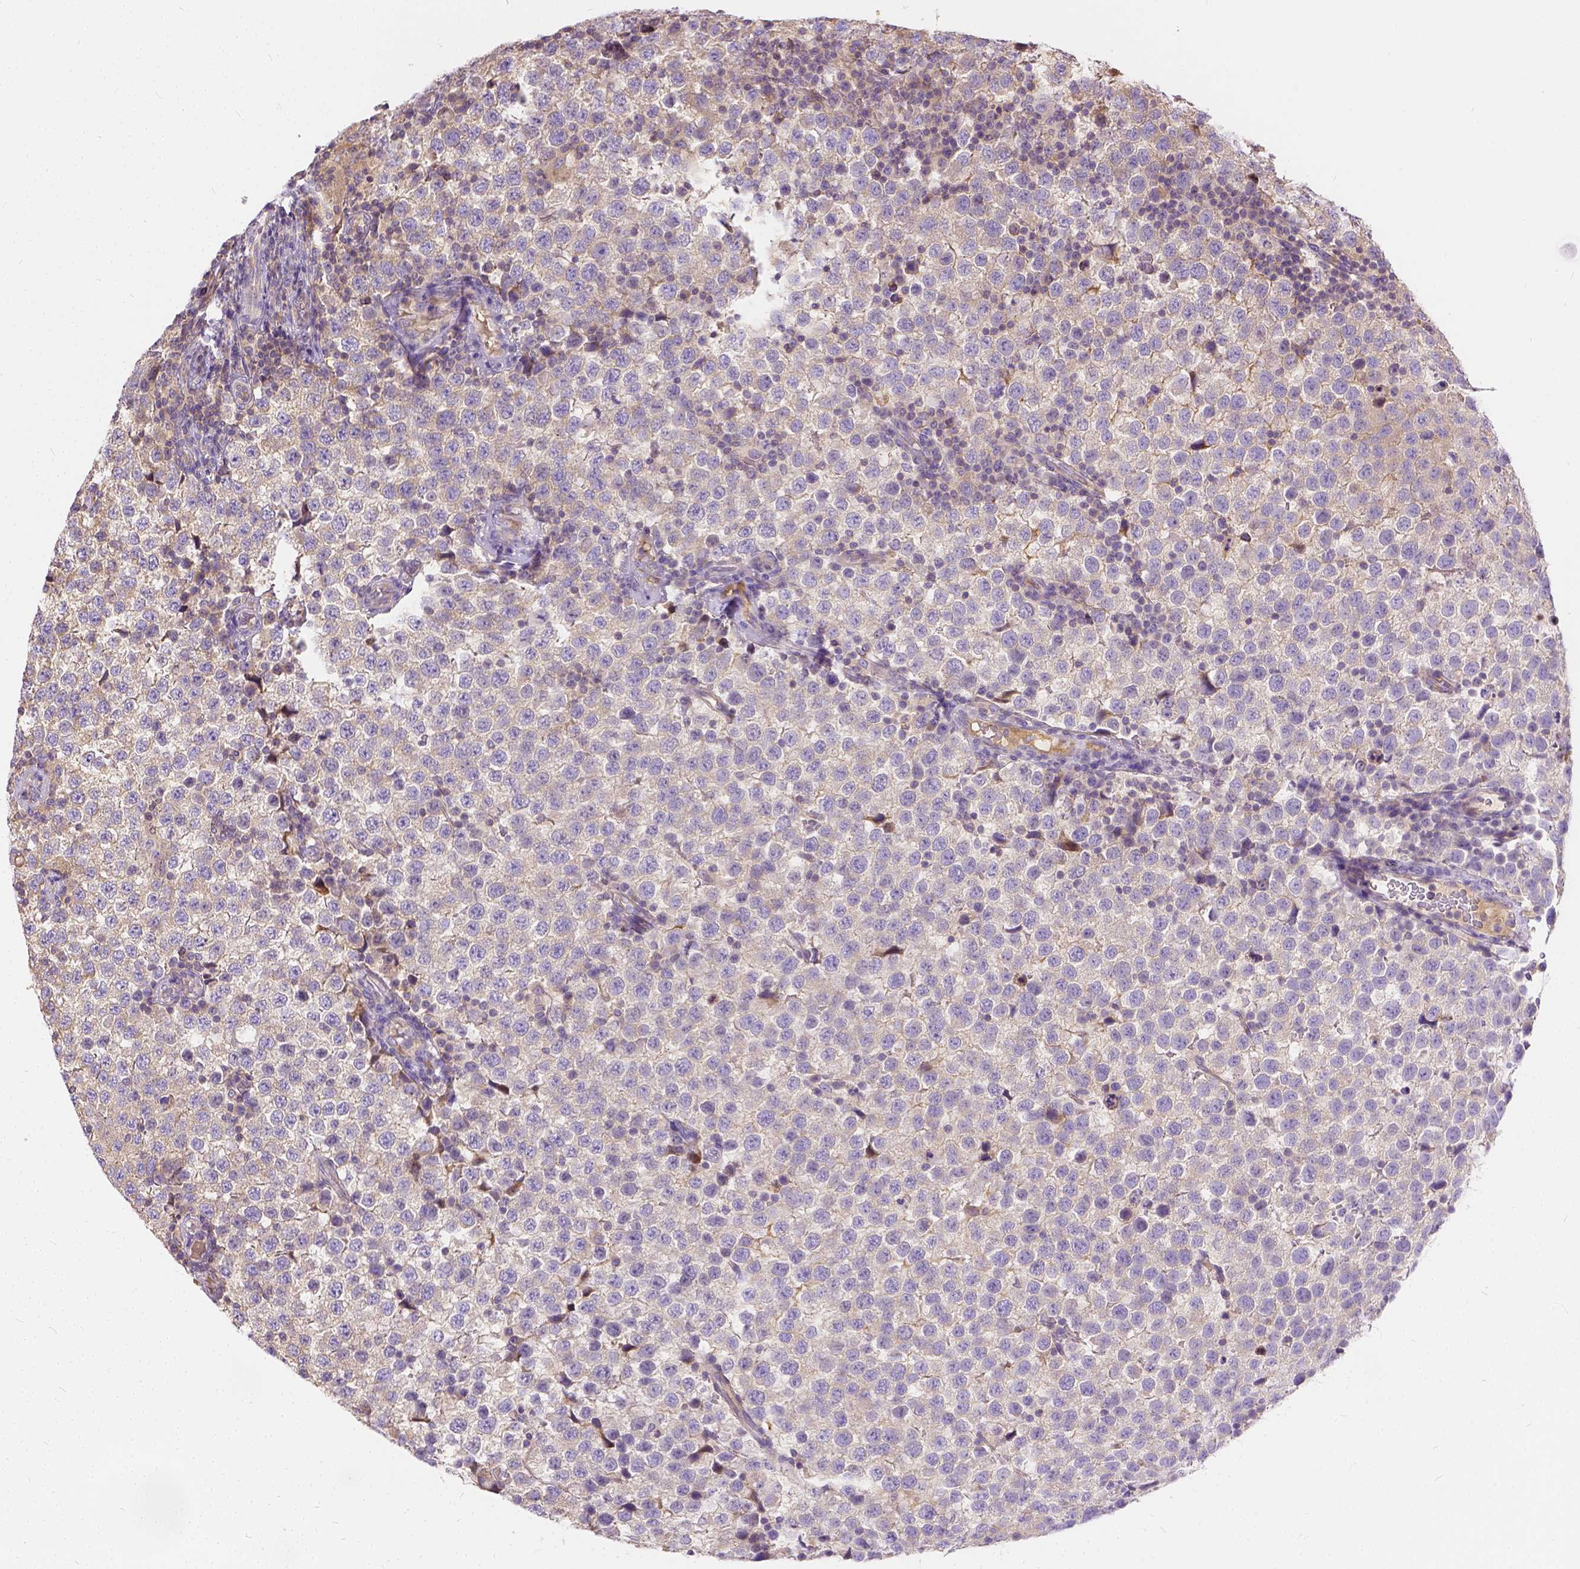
{"staining": {"intensity": "negative", "quantity": "none", "location": "none"}, "tissue": "testis cancer", "cell_type": "Tumor cells", "image_type": "cancer", "snomed": [{"axis": "morphology", "description": "Seminoma, NOS"}, {"axis": "topography", "description": "Testis"}], "caption": "Tumor cells are negative for brown protein staining in seminoma (testis).", "gene": "CADM4", "patient": {"sex": "male", "age": 34}}